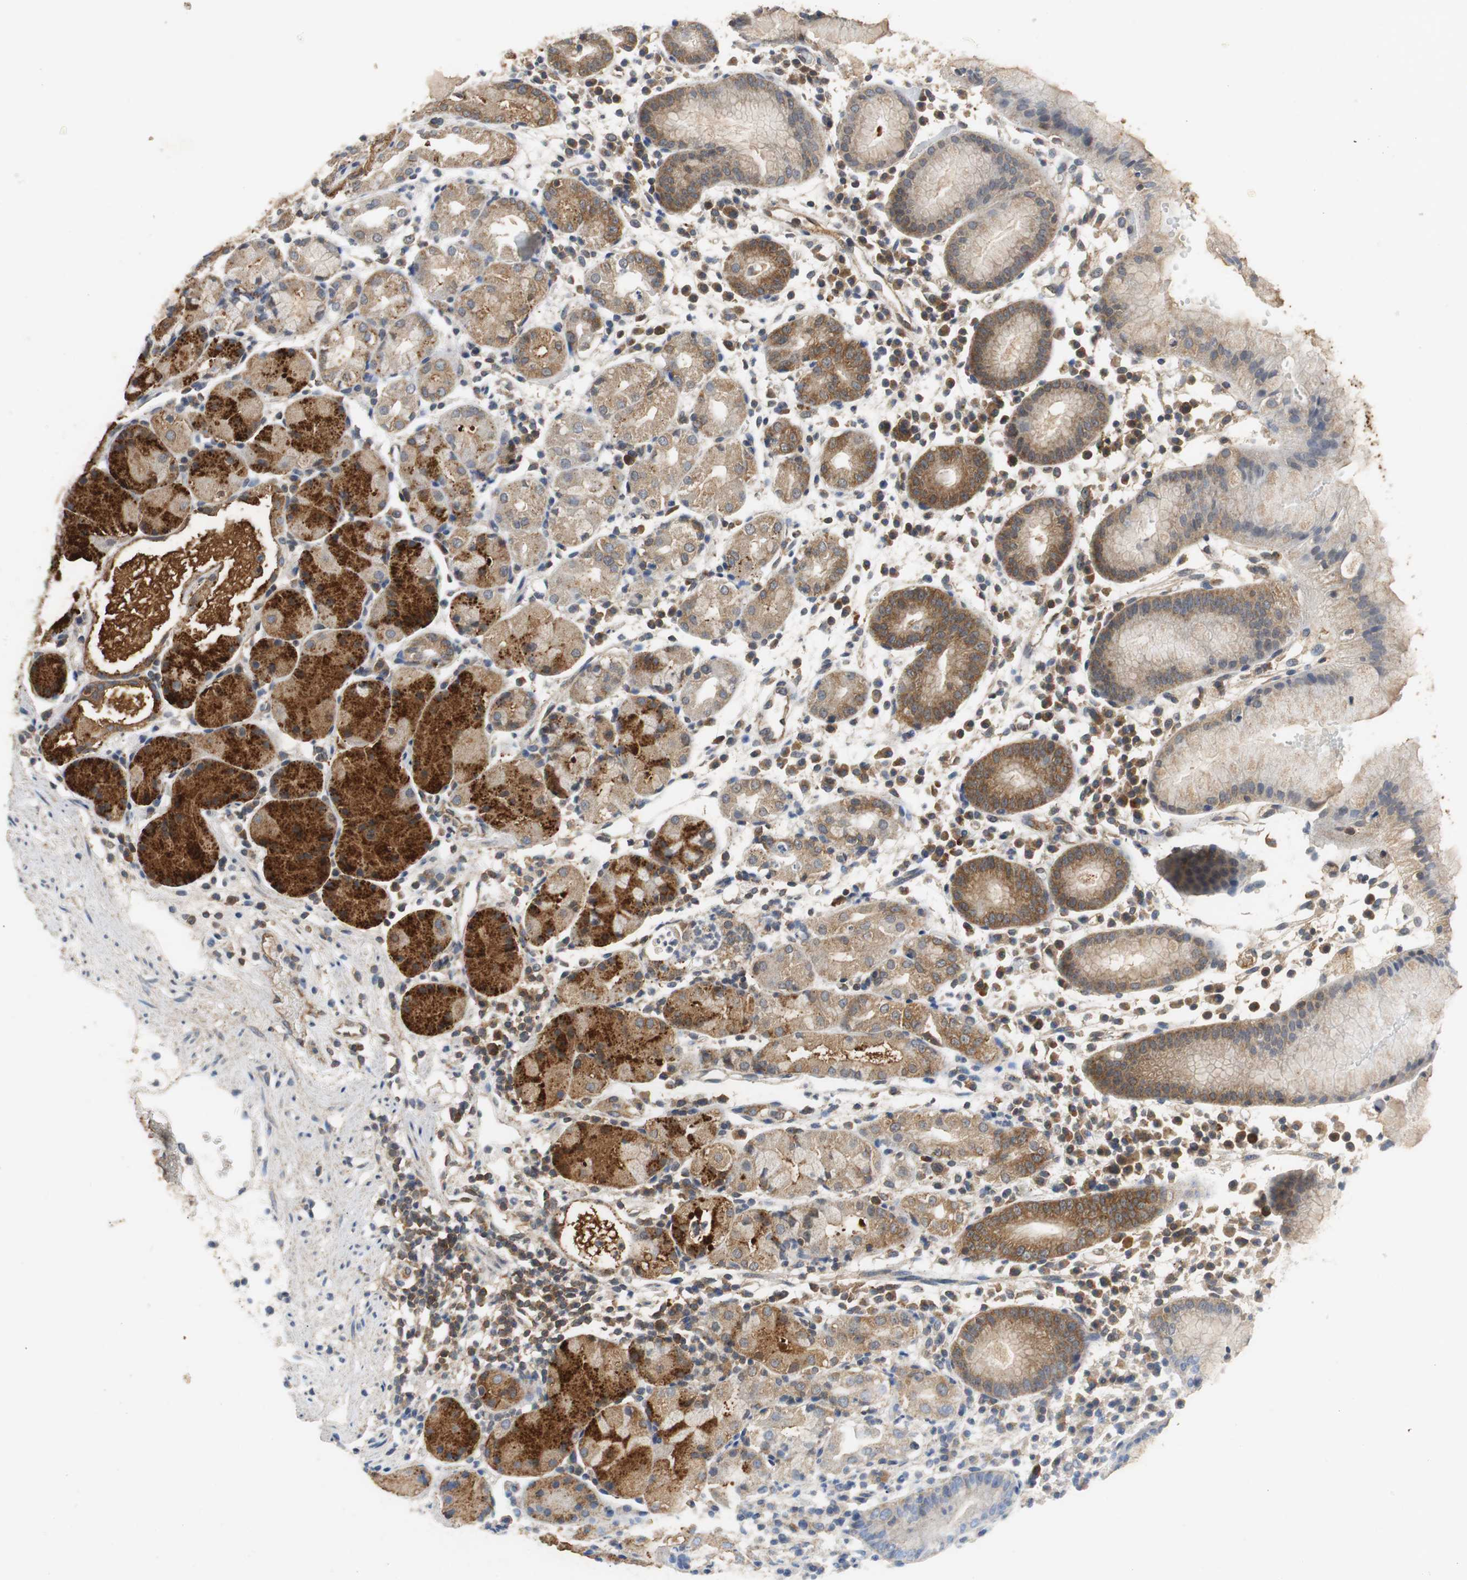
{"staining": {"intensity": "strong", "quantity": "25%-75%", "location": "cytoplasmic/membranous"}, "tissue": "stomach", "cell_type": "Glandular cells", "image_type": "normal", "snomed": [{"axis": "morphology", "description": "Normal tissue, NOS"}, {"axis": "topography", "description": "Stomach"}, {"axis": "topography", "description": "Stomach, lower"}], "caption": "The photomicrograph shows staining of benign stomach, revealing strong cytoplasmic/membranous protein positivity (brown color) within glandular cells. The staining was performed using DAB to visualize the protein expression in brown, while the nuclei were stained in blue with hematoxylin (Magnification: 20x).", "gene": "VBP1", "patient": {"sex": "female", "age": 75}}